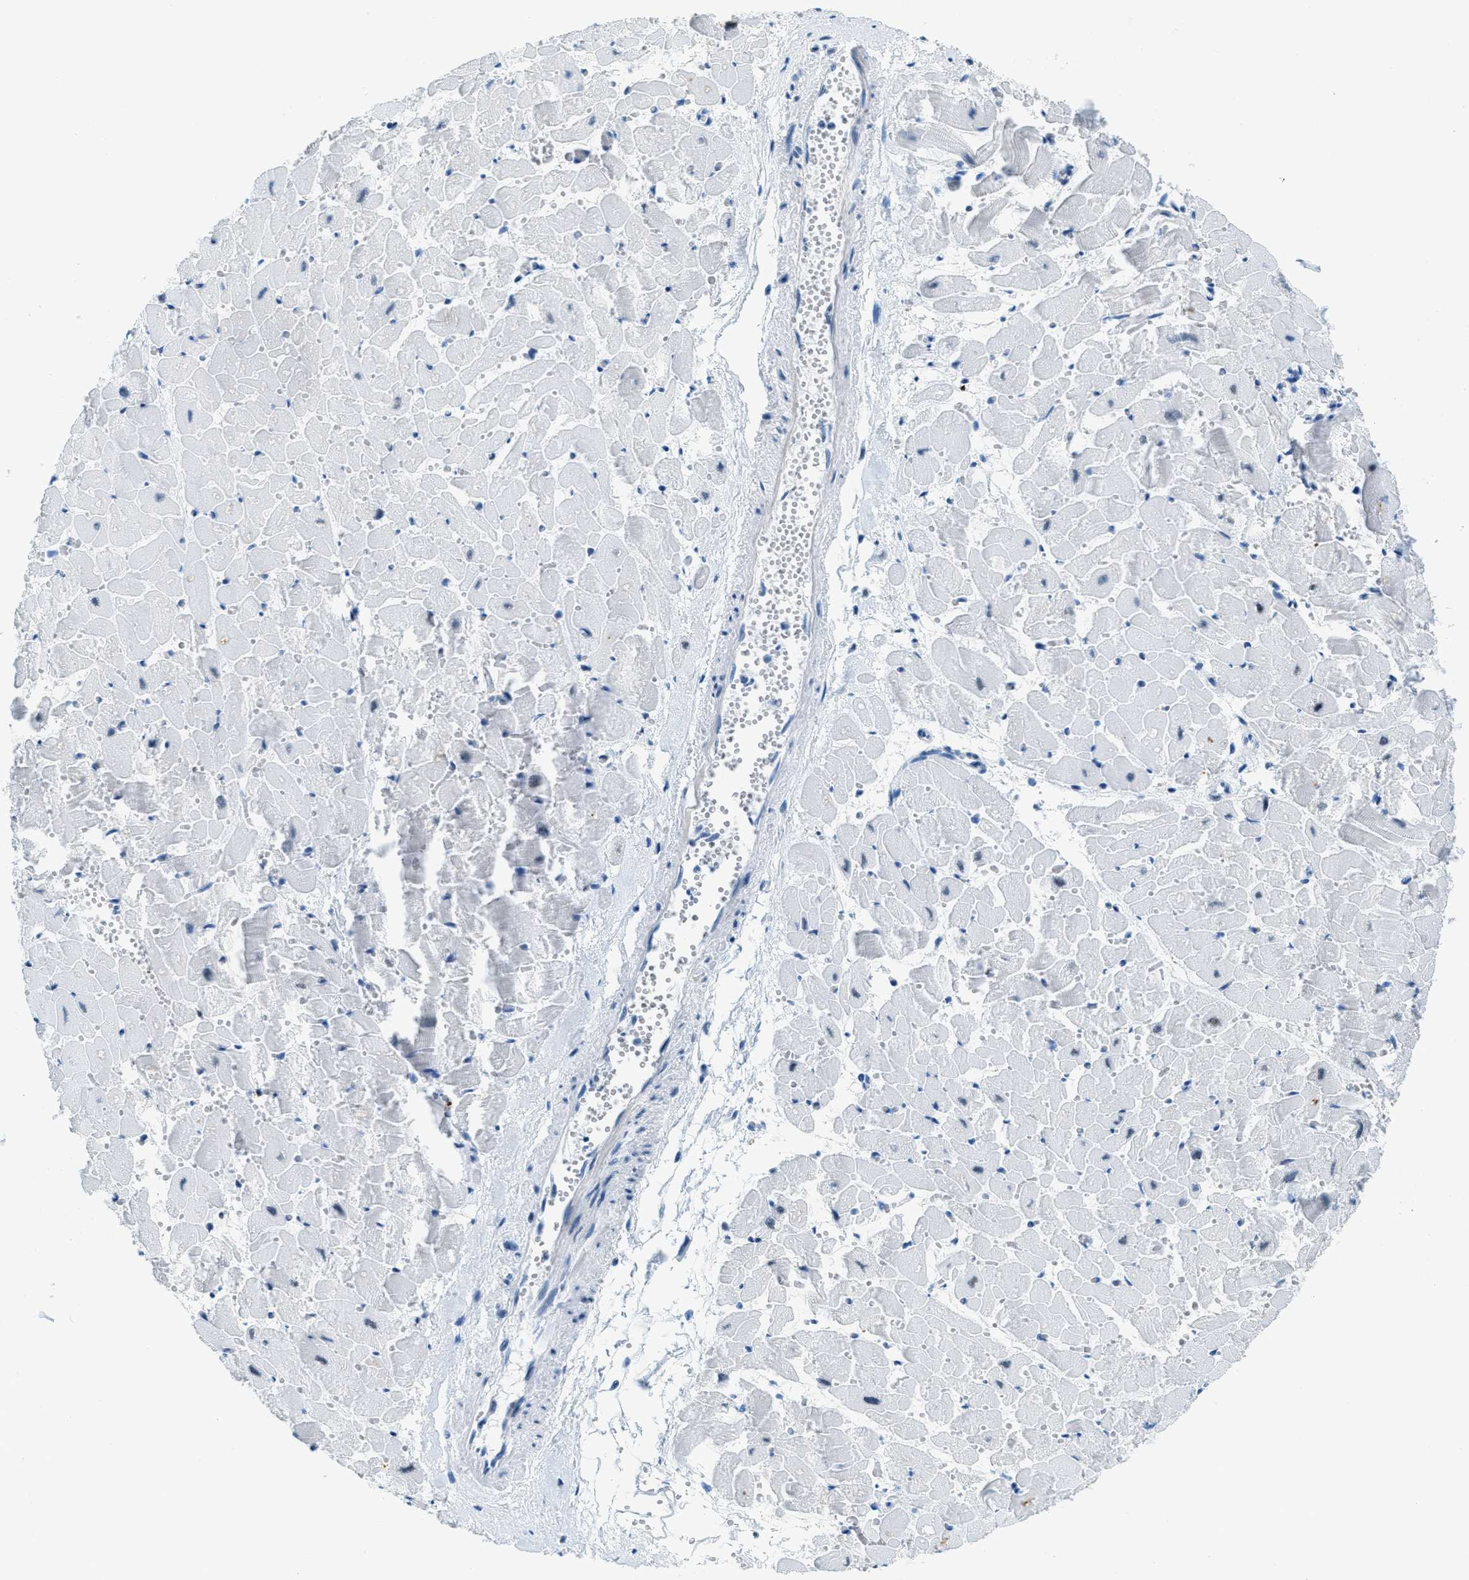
{"staining": {"intensity": "strong", "quantity": "<25%", "location": "nuclear"}, "tissue": "heart muscle", "cell_type": "Cardiomyocytes", "image_type": "normal", "snomed": [{"axis": "morphology", "description": "Normal tissue, NOS"}, {"axis": "topography", "description": "Heart"}], "caption": "Immunohistochemistry (IHC) (DAB) staining of benign heart muscle displays strong nuclear protein expression in about <25% of cardiomyocytes.", "gene": "PLA2G2A", "patient": {"sex": "female", "age": 19}}